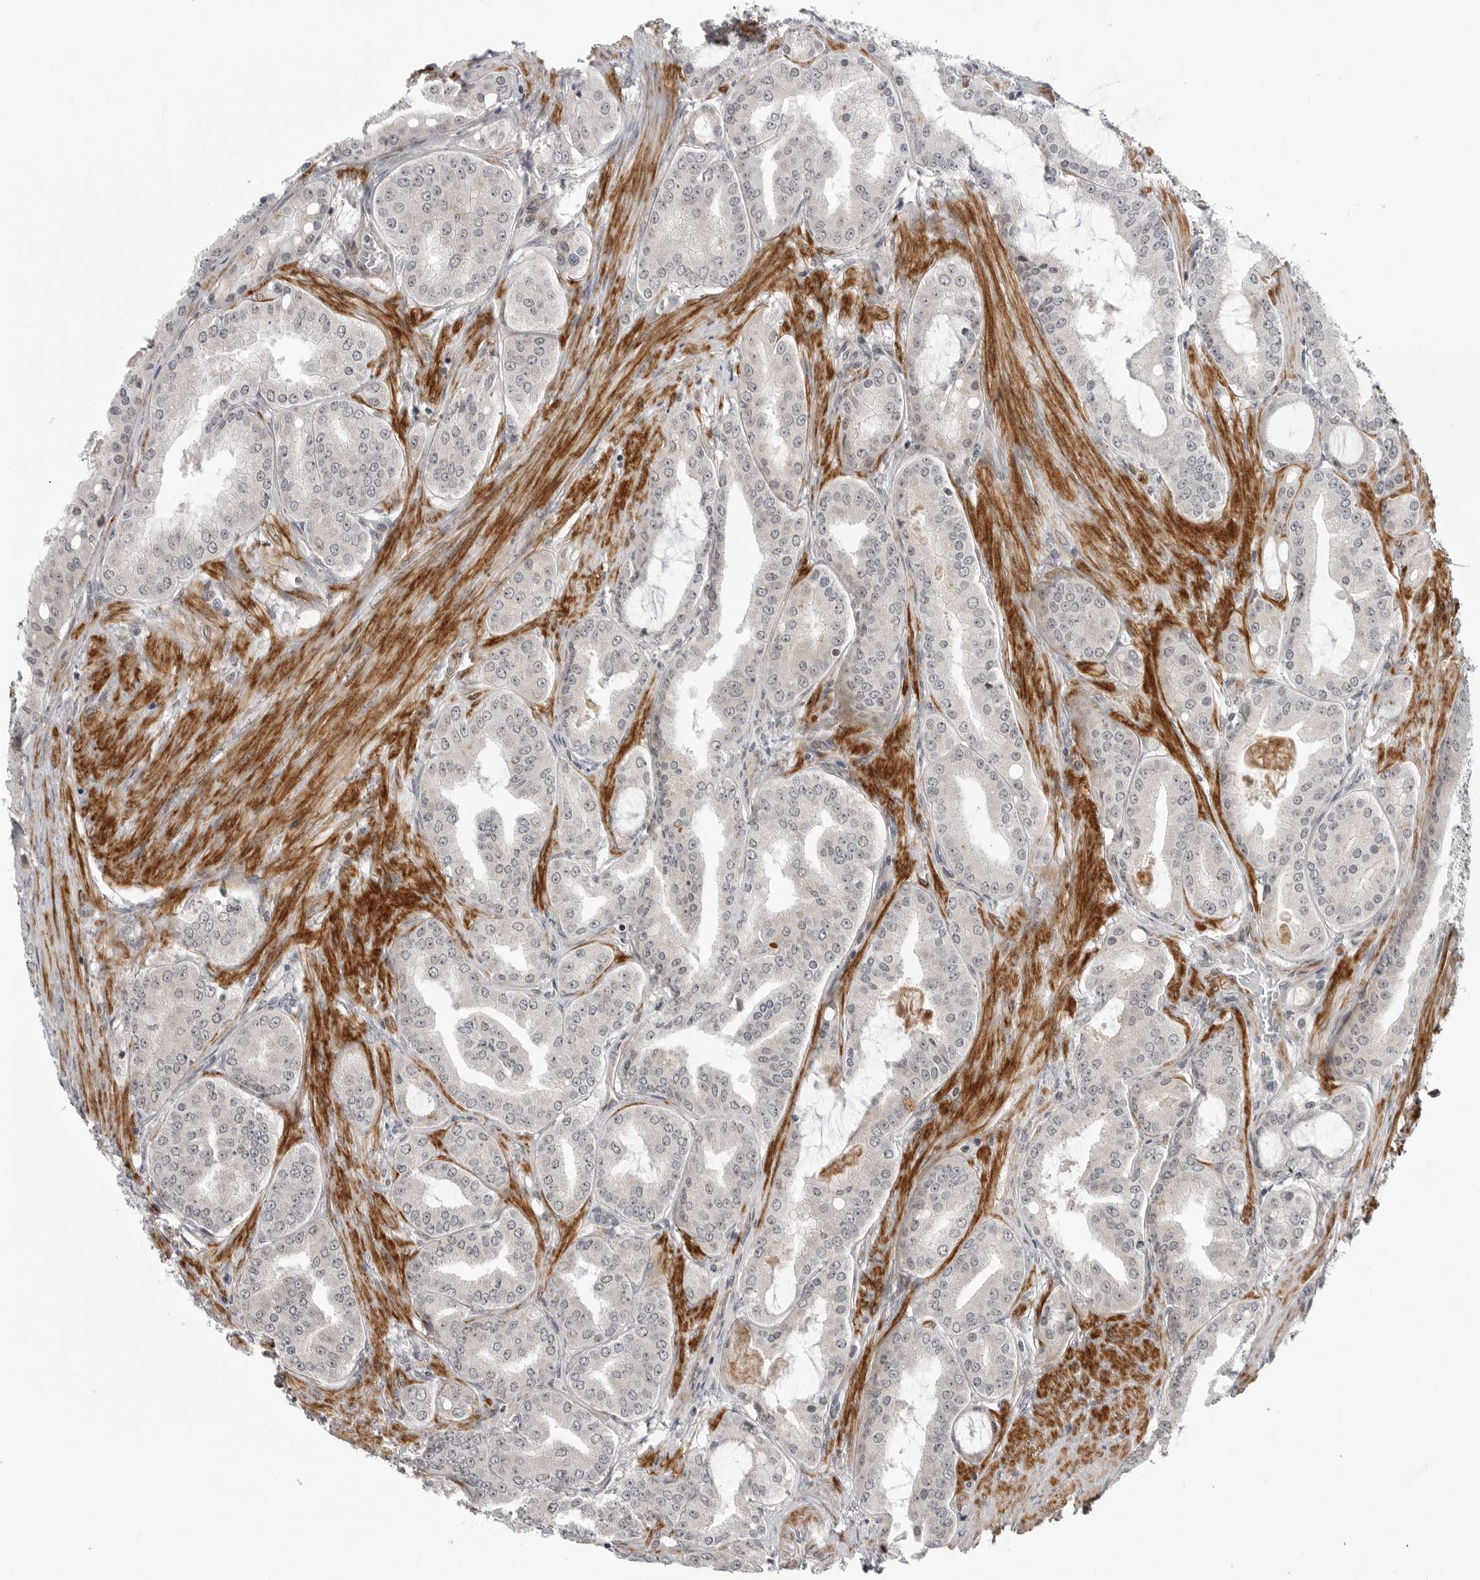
{"staining": {"intensity": "negative", "quantity": "none", "location": "none"}, "tissue": "prostate cancer", "cell_type": "Tumor cells", "image_type": "cancer", "snomed": [{"axis": "morphology", "description": "Adenocarcinoma, High grade"}, {"axis": "topography", "description": "Prostate"}], "caption": "Tumor cells show no significant protein positivity in prostate cancer (adenocarcinoma (high-grade)). The staining is performed using DAB brown chromogen with nuclei counter-stained in using hematoxylin.", "gene": "ADAMTS5", "patient": {"sex": "male", "age": 60}}